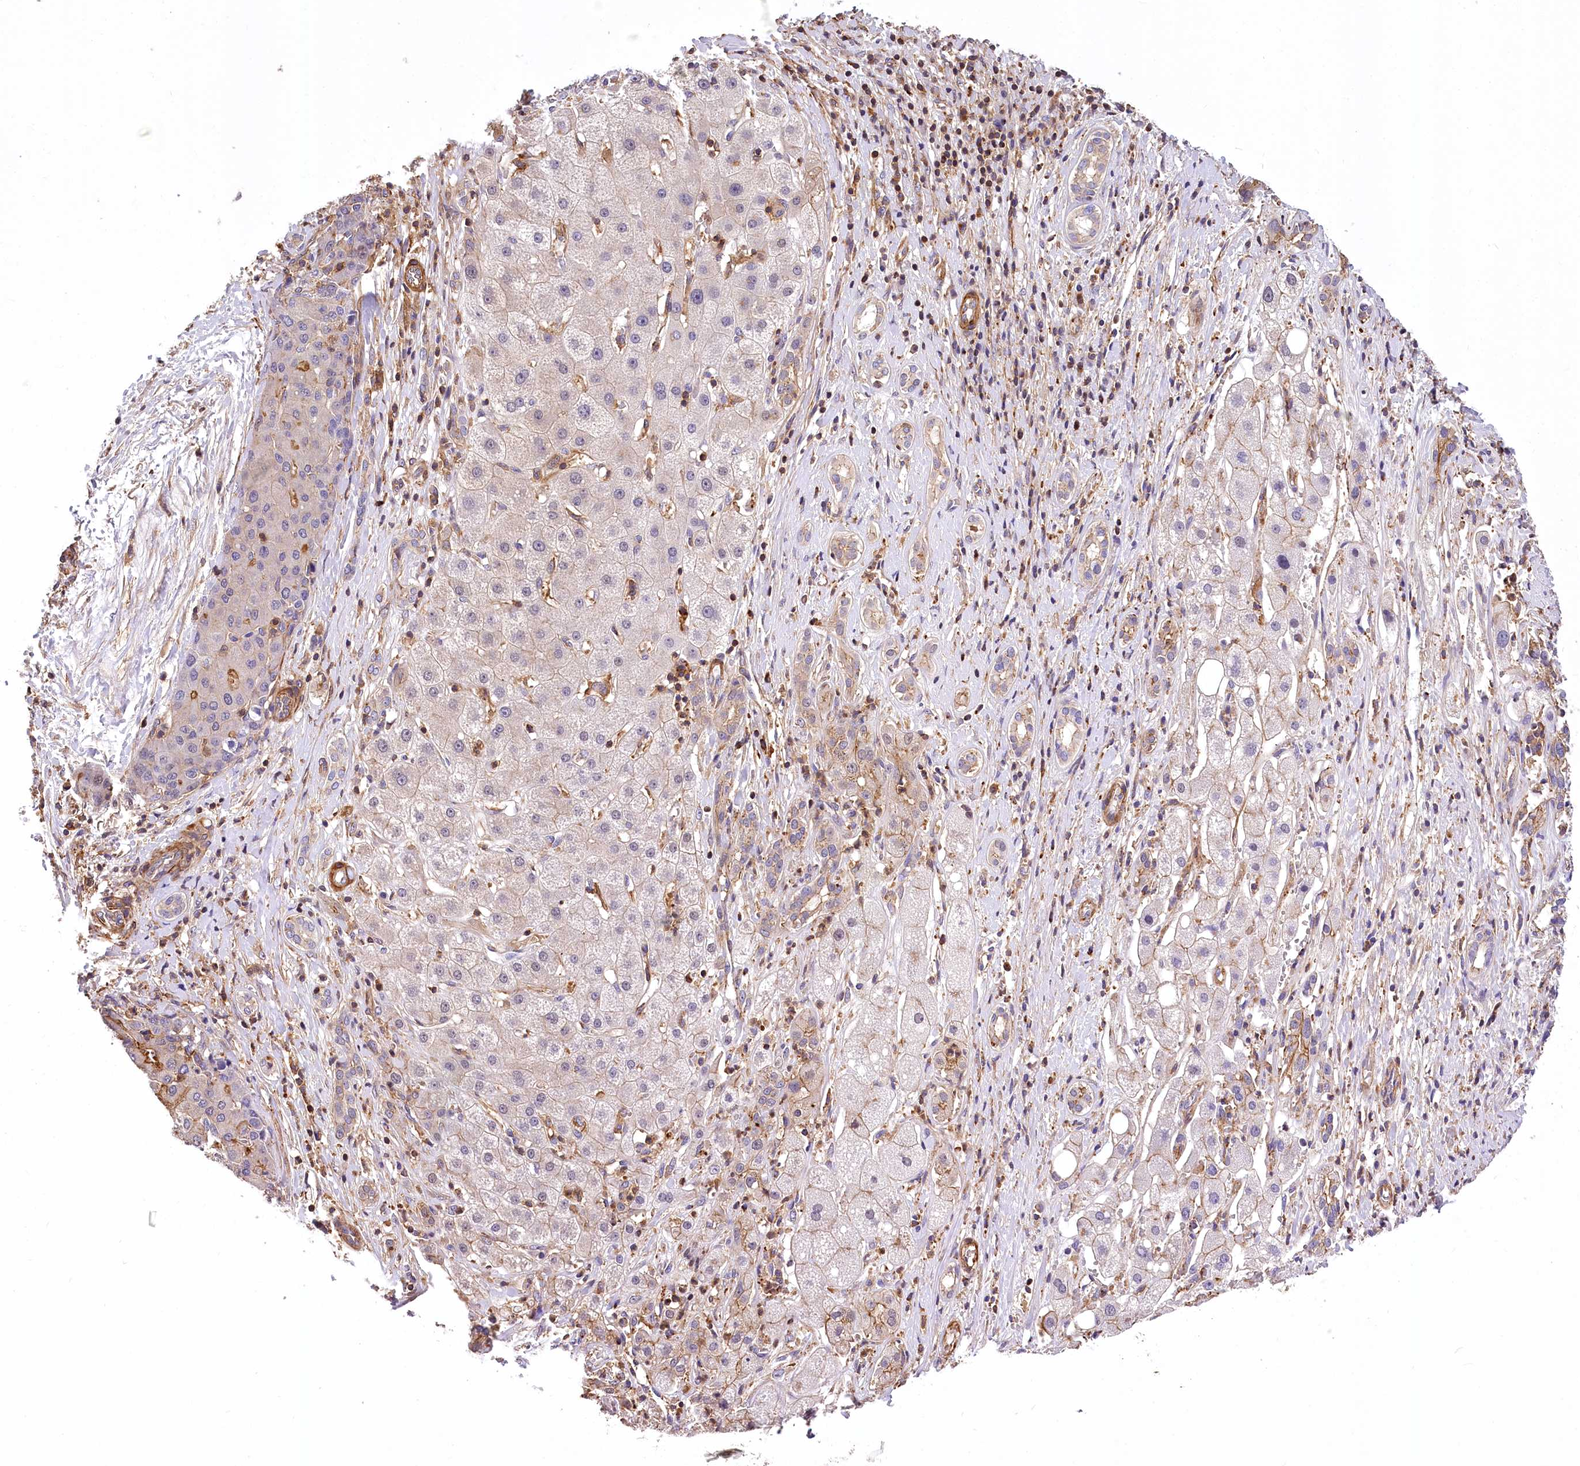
{"staining": {"intensity": "negative", "quantity": "none", "location": "none"}, "tissue": "liver cancer", "cell_type": "Tumor cells", "image_type": "cancer", "snomed": [{"axis": "morphology", "description": "Carcinoma, Hepatocellular, NOS"}, {"axis": "topography", "description": "Liver"}], "caption": "Liver cancer was stained to show a protein in brown. There is no significant staining in tumor cells.", "gene": "DPP3", "patient": {"sex": "male", "age": 65}}